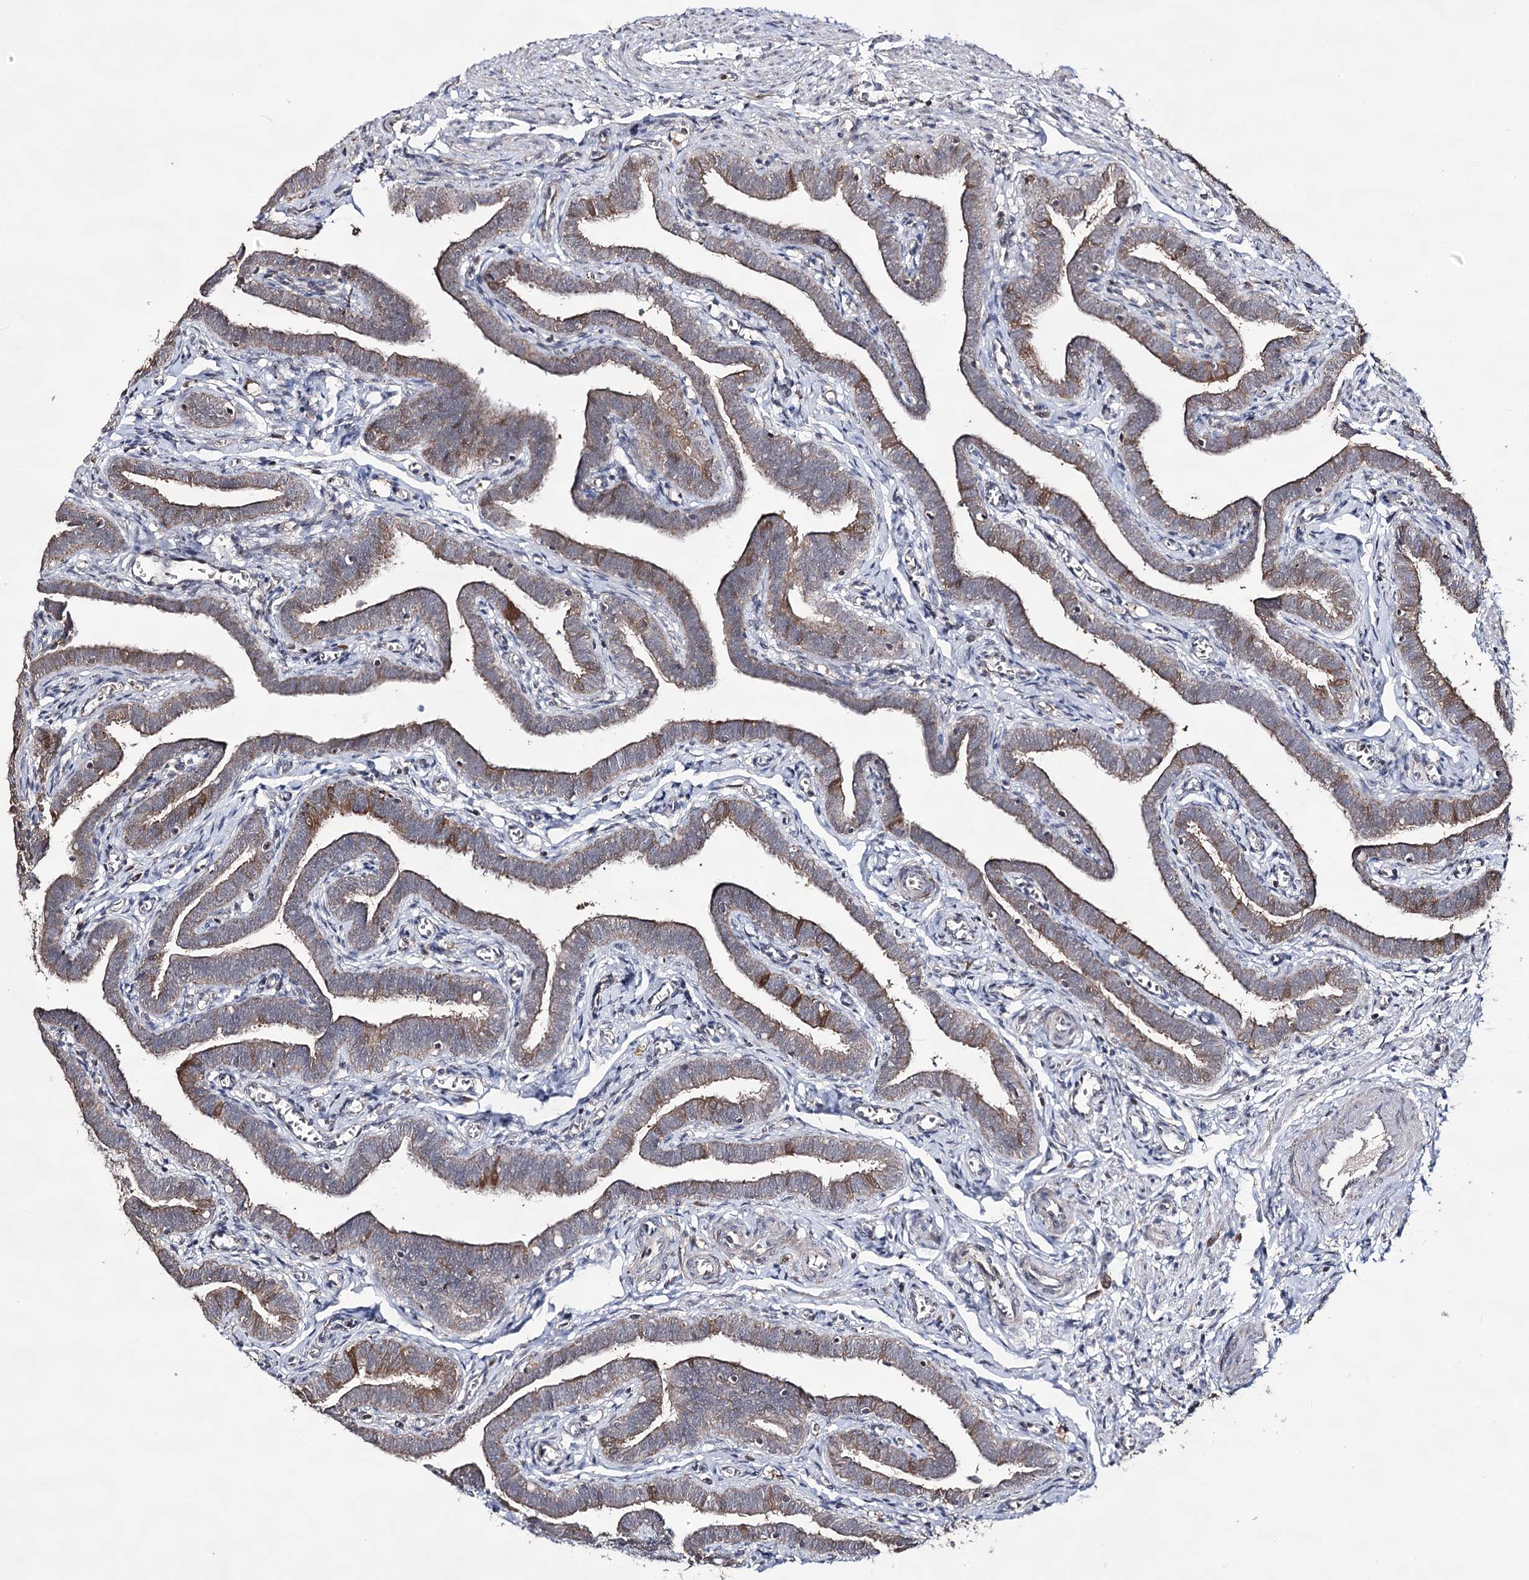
{"staining": {"intensity": "moderate", "quantity": ">75%", "location": "cytoplasmic/membranous"}, "tissue": "fallopian tube", "cell_type": "Glandular cells", "image_type": "normal", "snomed": [{"axis": "morphology", "description": "Normal tissue, NOS"}, {"axis": "topography", "description": "Fallopian tube"}], "caption": "Protein expression by immunohistochemistry (IHC) demonstrates moderate cytoplasmic/membranous positivity in about >75% of glandular cells in benign fallopian tube. (brown staining indicates protein expression, while blue staining denotes nuclei).", "gene": "ACTR6", "patient": {"sex": "female", "age": 36}}